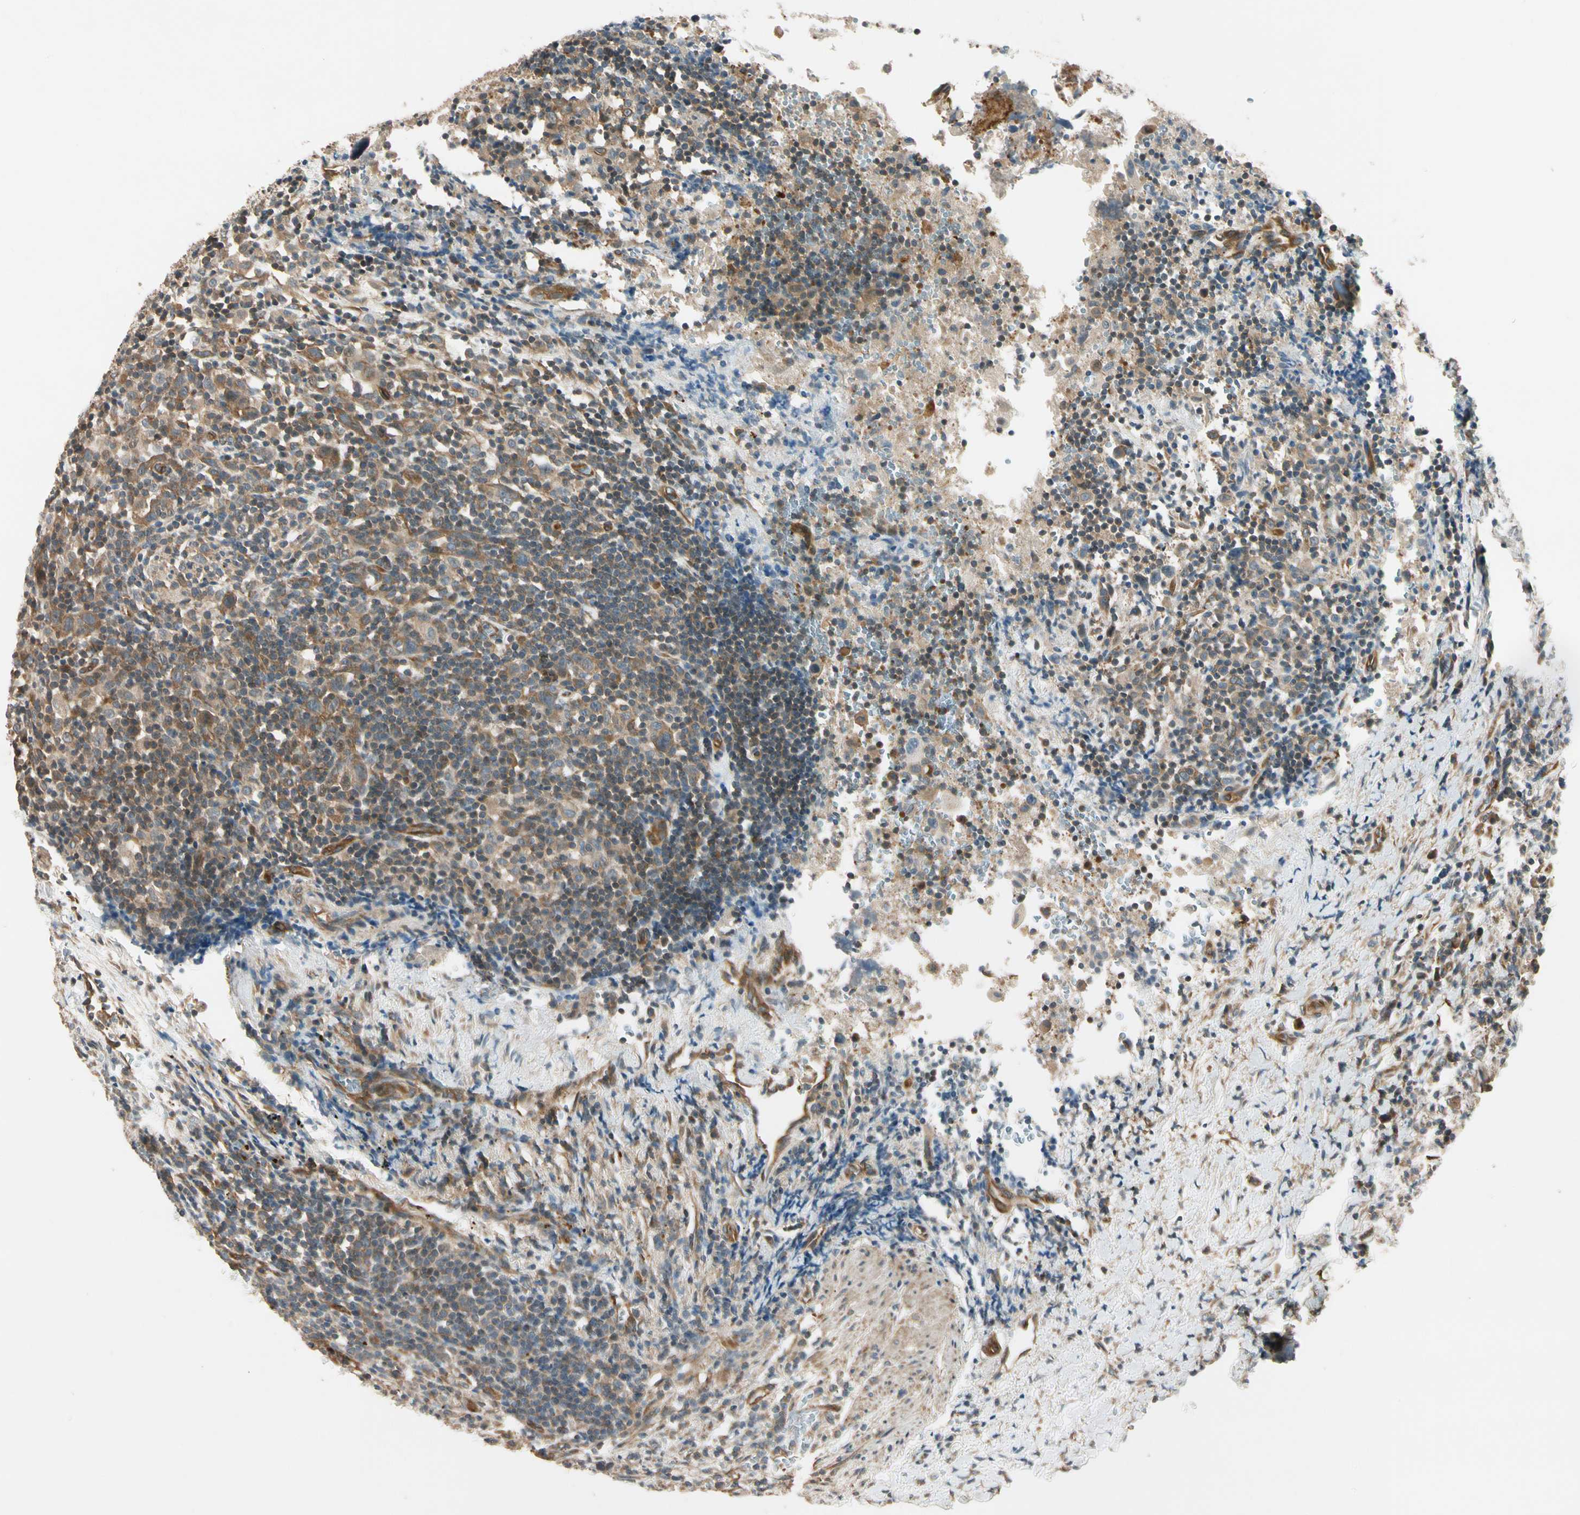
{"staining": {"intensity": "negative", "quantity": "none", "location": "none"}, "tissue": "urothelial cancer", "cell_type": "Tumor cells", "image_type": "cancer", "snomed": [{"axis": "morphology", "description": "Urothelial carcinoma, High grade"}, {"axis": "topography", "description": "Urinary bladder"}], "caption": "Photomicrograph shows no significant protein expression in tumor cells of urothelial cancer.", "gene": "ROCK2", "patient": {"sex": "male", "age": 61}}